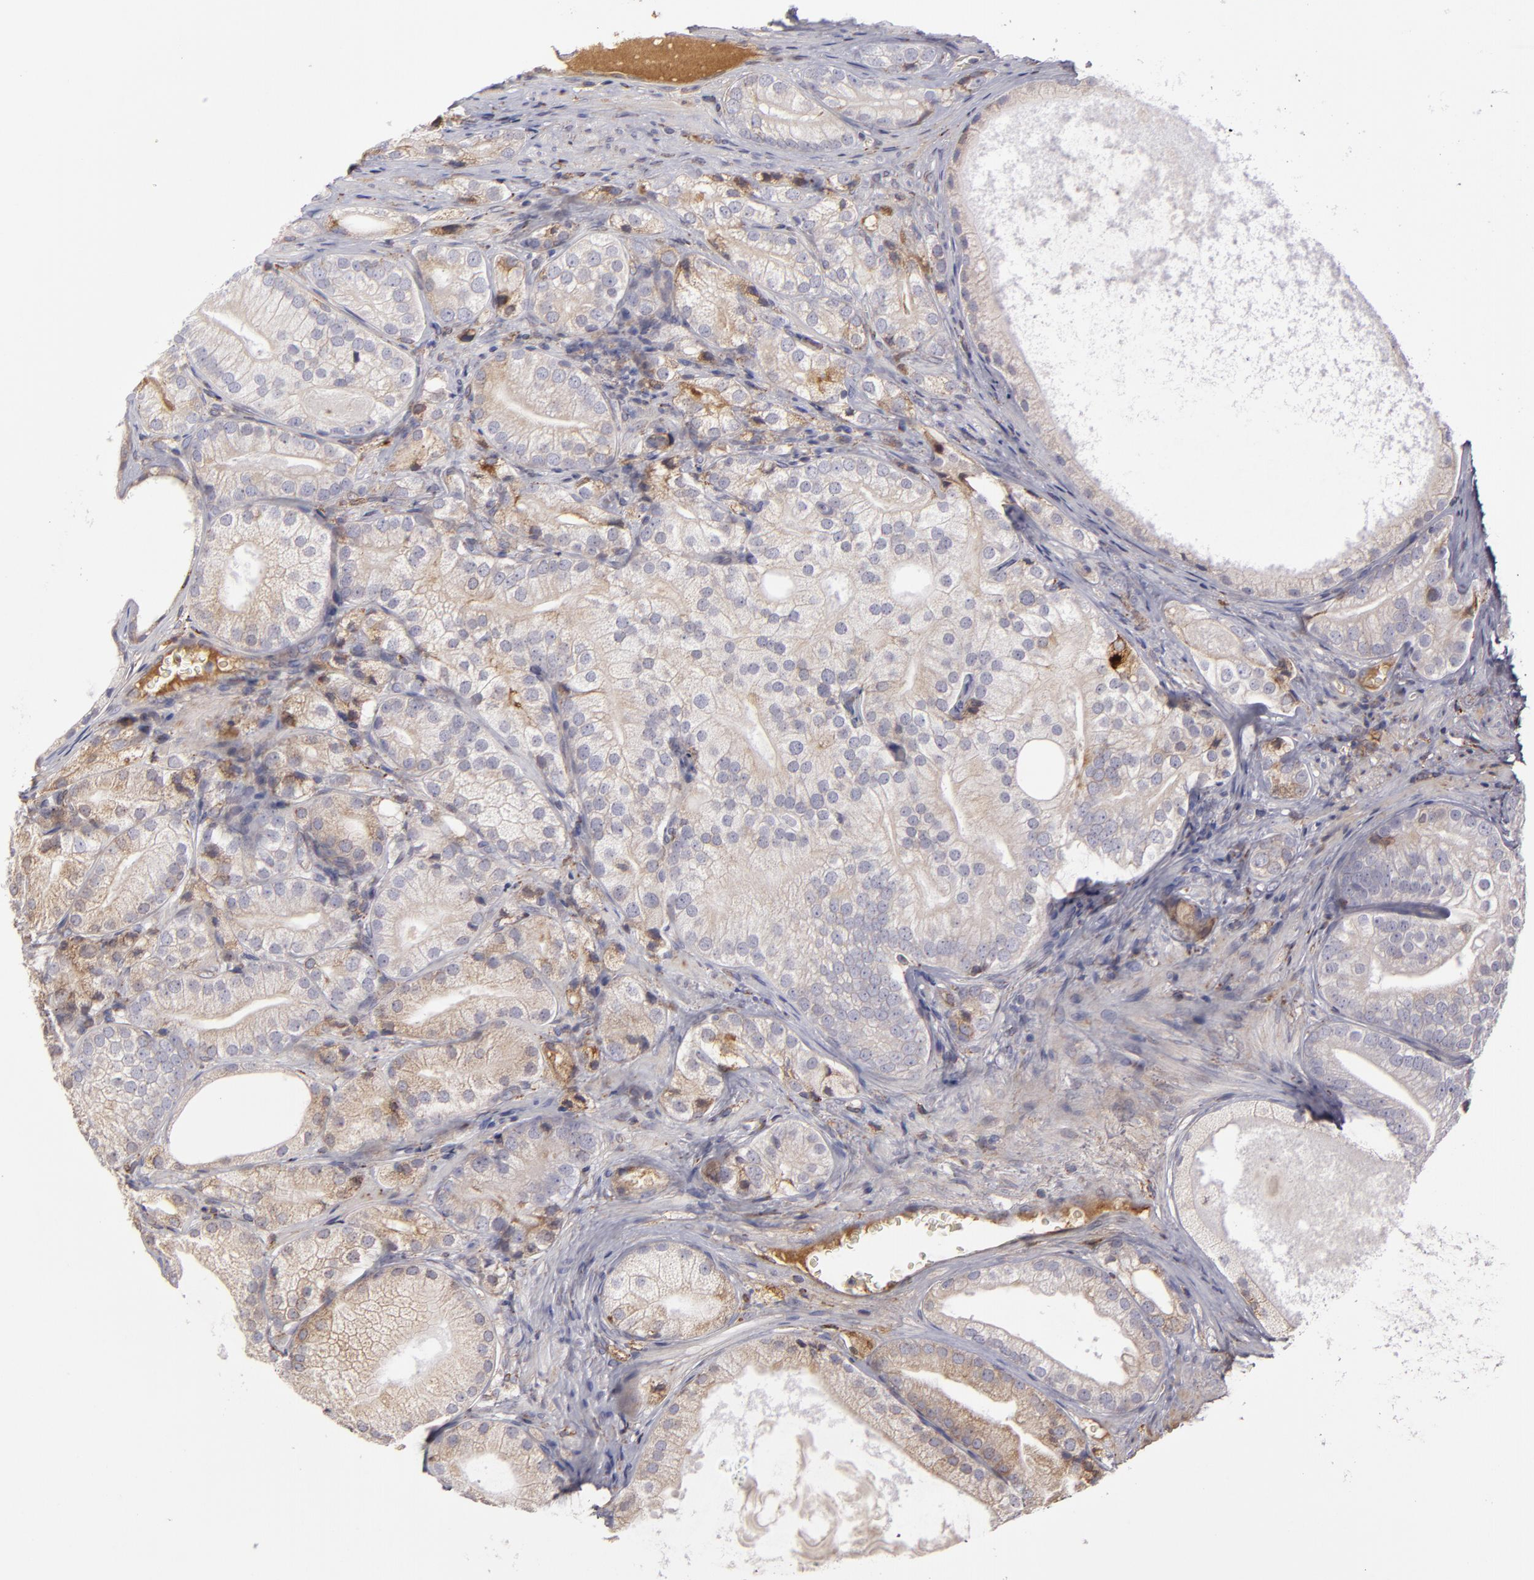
{"staining": {"intensity": "moderate", "quantity": ">75%", "location": "cytoplasmic/membranous"}, "tissue": "prostate cancer", "cell_type": "Tumor cells", "image_type": "cancer", "snomed": [{"axis": "morphology", "description": "Adenocarcinoma, Low grade"}, {"axis": "topography", "description": "Prostate"}], "caption": "A high-resolution histopathology image shows immunohistochemistry staining of prostate cancer (low-grade adenocarcinoma), which exhibits moderate cytoplasmic/membranous staining in about >75% of tumor cells.", "gene": "CFB", "patient": {"sex": "male", "age": 69}}